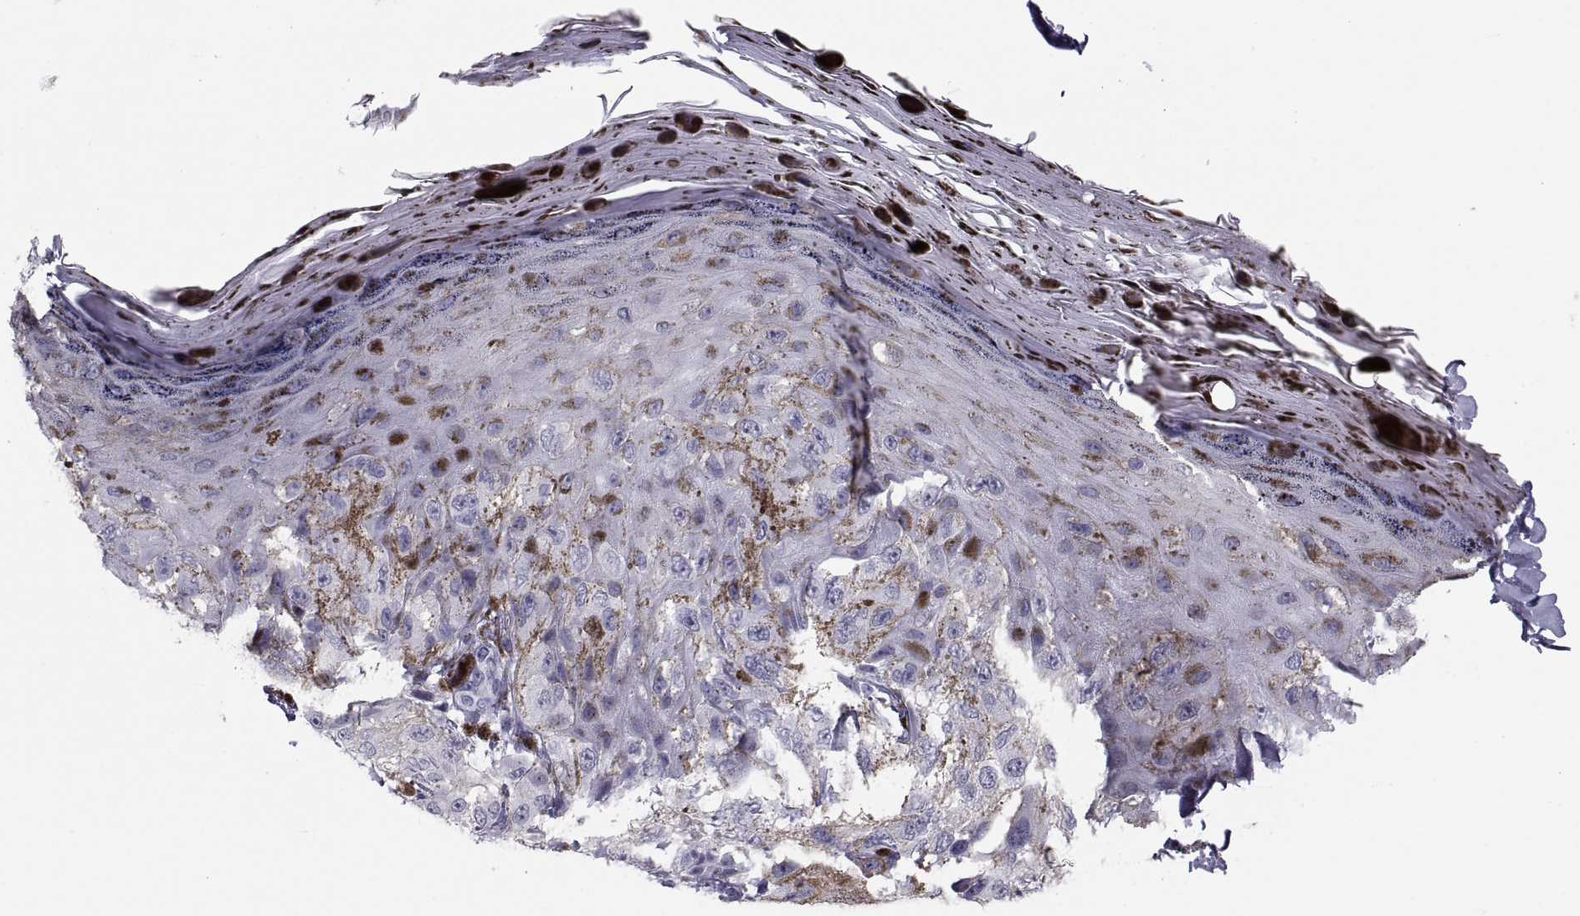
{"staining": {"intensity": "negative", "quantity": "none", "location": "none"}, "tissue": "melanoma", "cell_type": "Tumor cells", "image_type": "cancer", "snomed": [{"axis": "morphology", "description": "Malignant melanoma, NOS"}, {"axis": "topography", "description": "Skin"}], "caption": "Protein analysis of malignant melanoma displays no significant staining in tumor cells.", "gene": "CRISP1", "patient": {"sex": "male", "age": 36}}